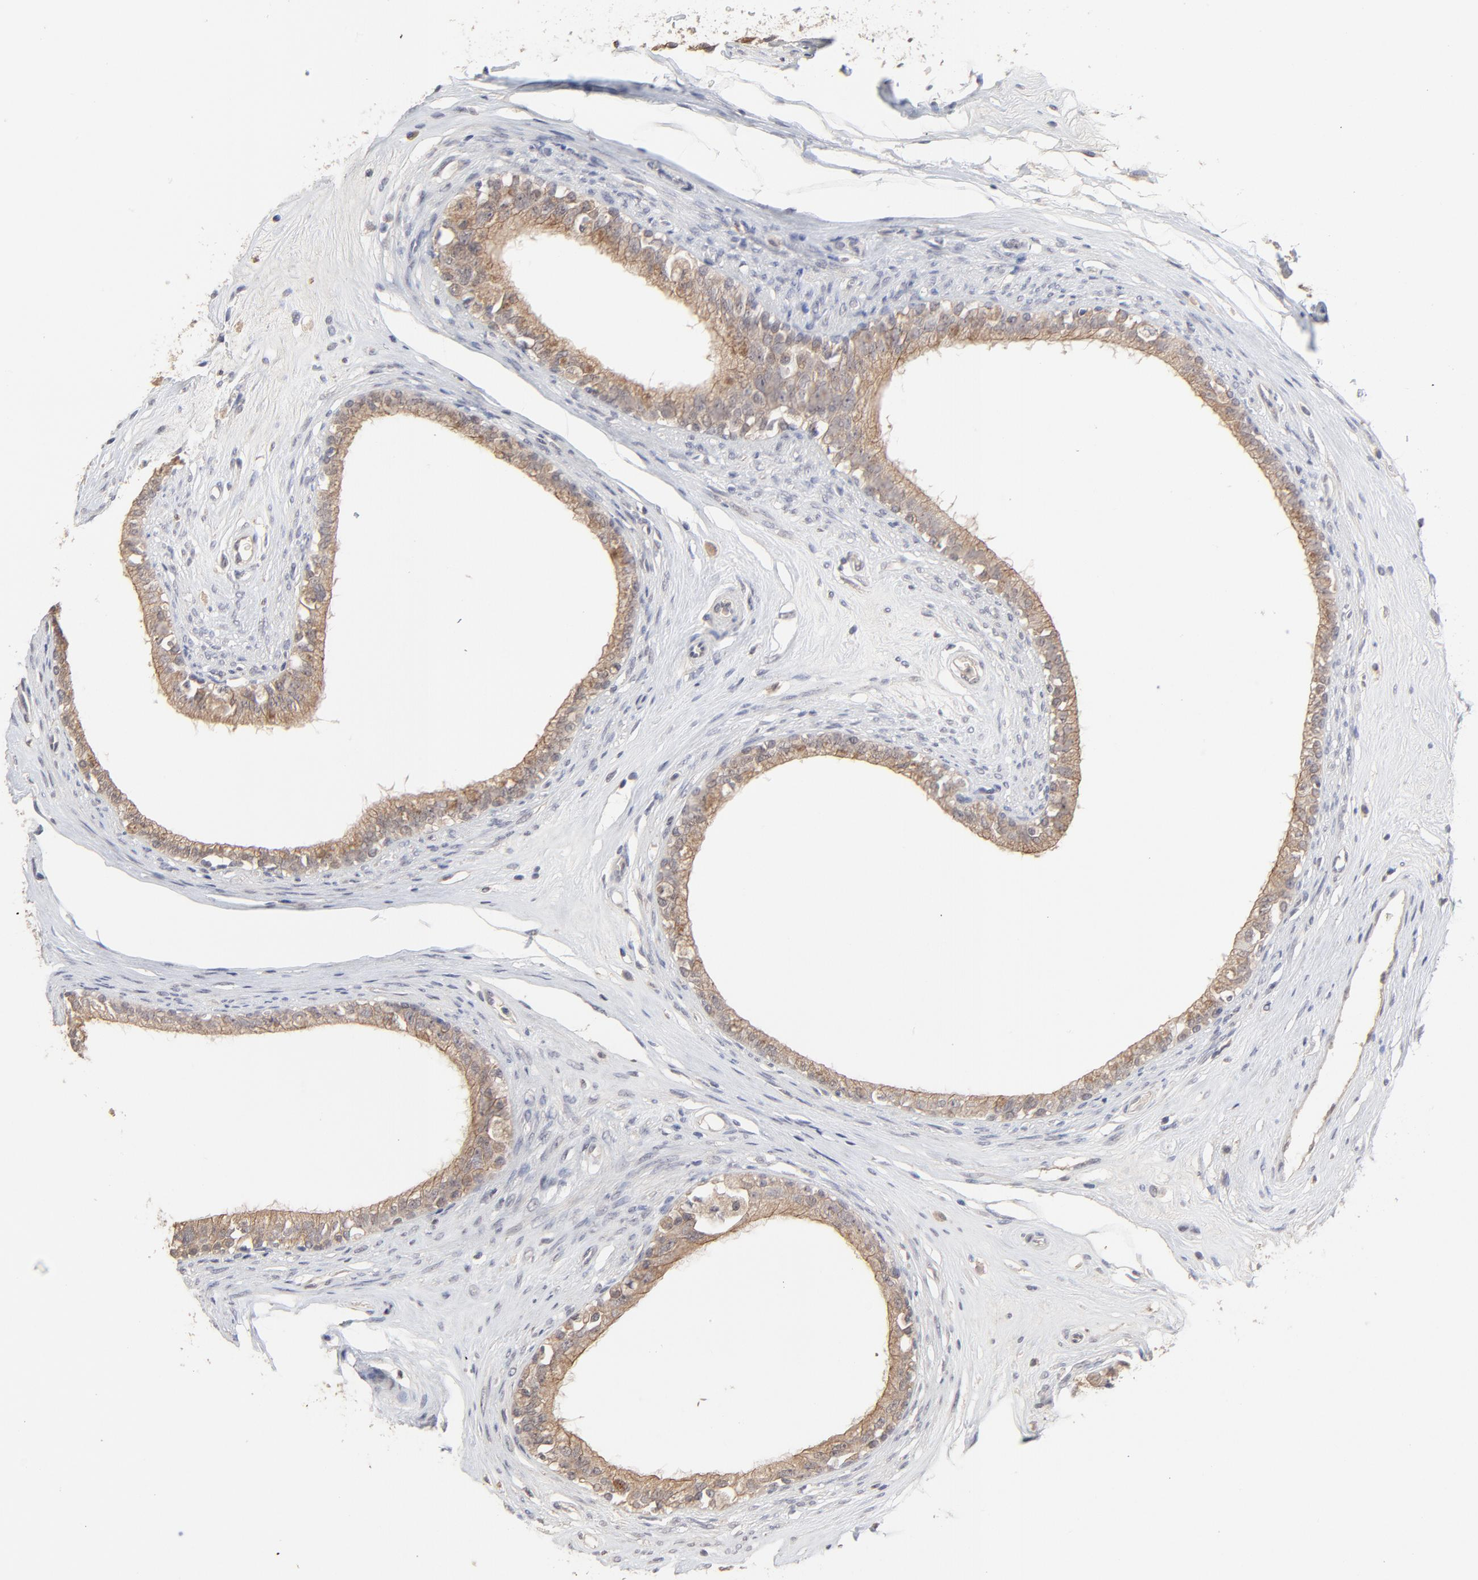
{"staining": {"intensity": "weak", "quantity": ">75%", "location": "cytoplasmic/membranous"}, "tissue": "epididymis", "cell_type": "Glandular cells", "image_type": "normal", "snomed": [{"axis": "morphology", "description": "Normal tissue, NOS"}, {"axis": "morphology", "description": "Inflammation, NOS"}, {"axis": "topography", "description": "Epididymis"}], "caption": "Immunohistochemical staining of unremarkable epididymis displays low levels of weak cytoplasmic/membranous staining in approximately >75% of glandular cells.", "gene": "FAM199X", "patient": {"sex": "male", "age": 84}}